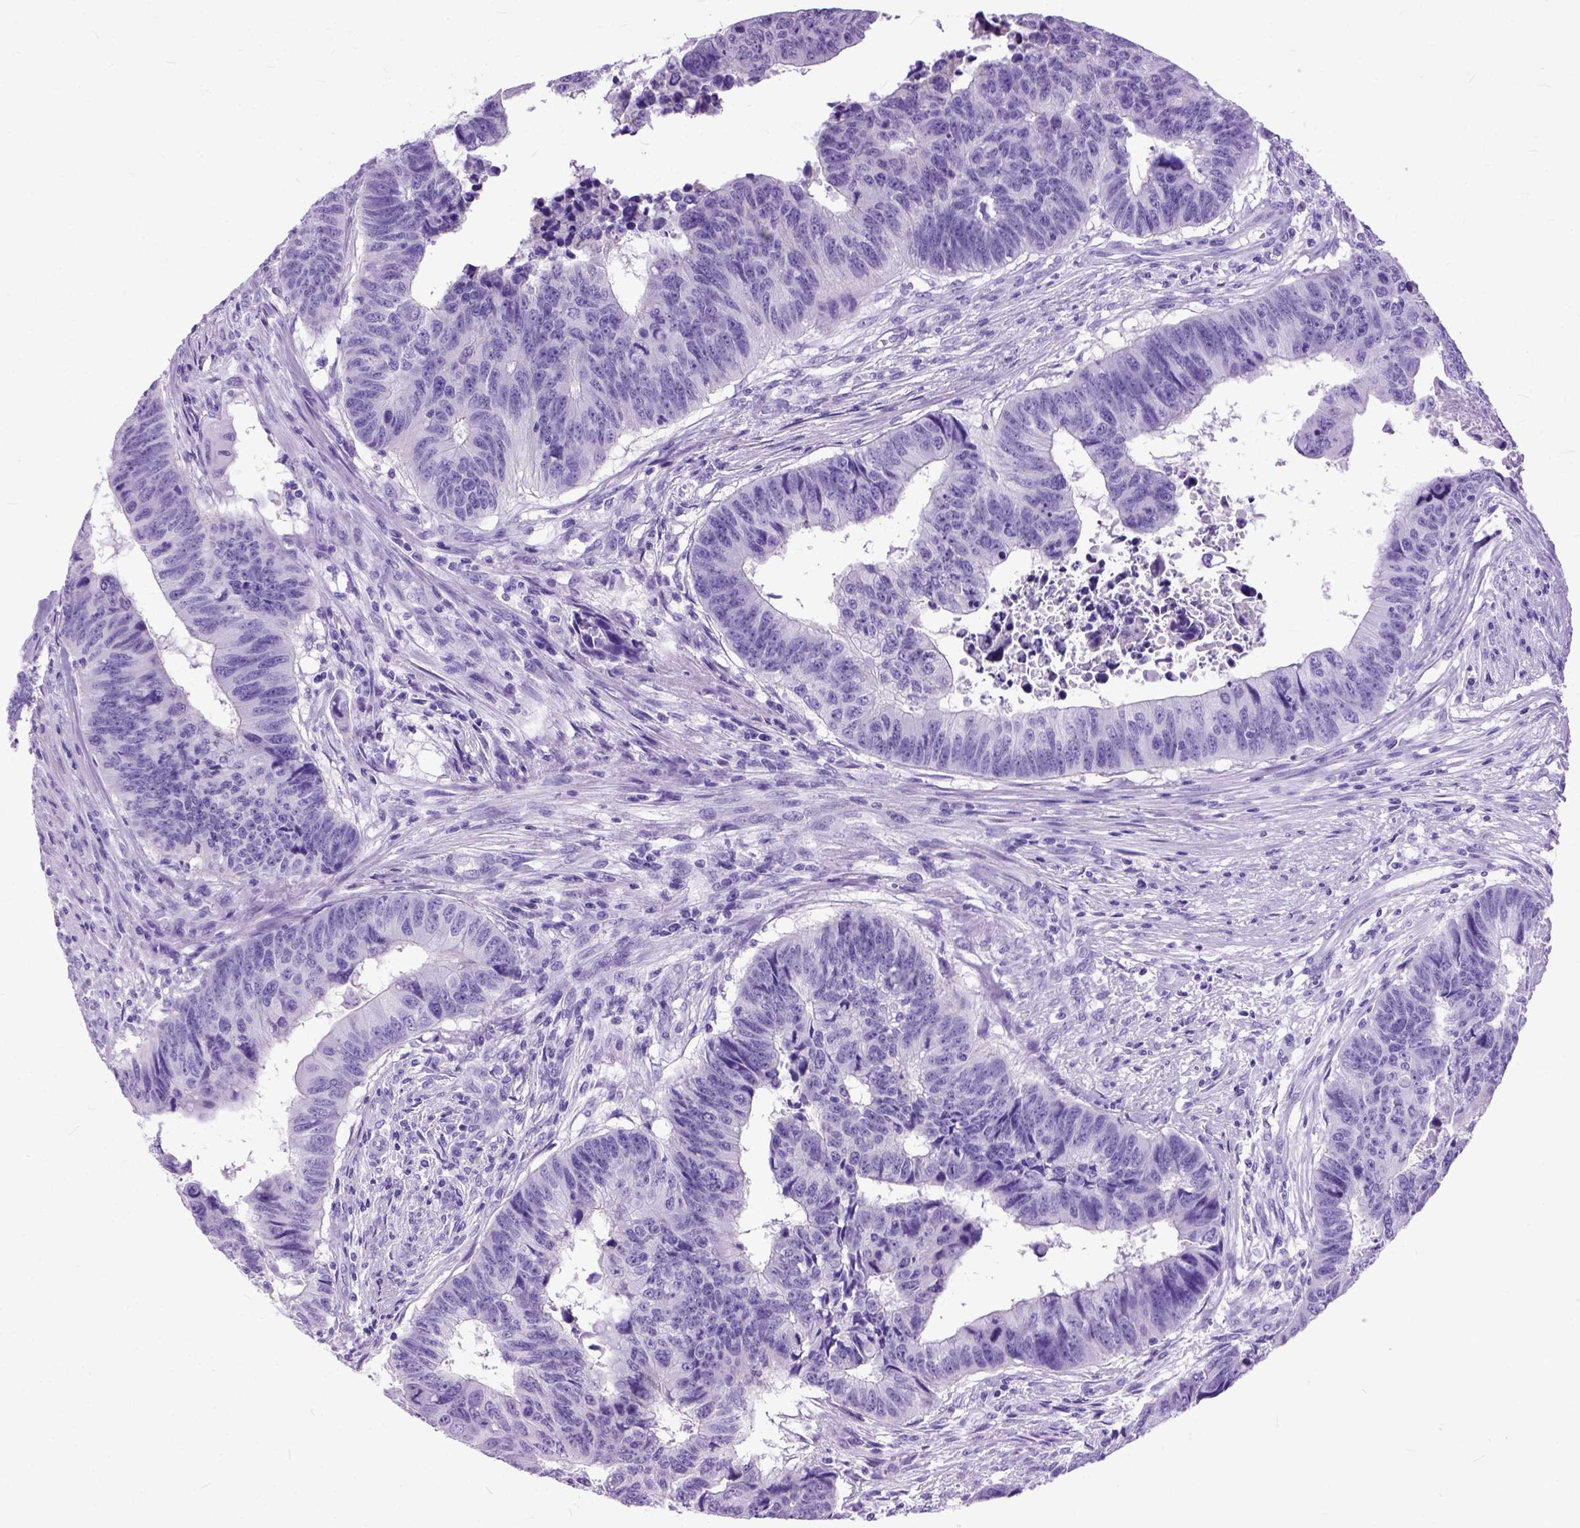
{"staining": {"intensity": "negative", "quantity": "none", "location": "none"}, "tissue": "colorectal cancer", "cell_type": "Tumor cells", "image_type": "cancer", "snomed": [{"axis": "morphology", "description": "Adenocarcinoma, NOS"}, {"axis": "topography", "description": "Rectum"}], "caption": "DAB (3,3'-diaminobenzidine) immunohistochemical staining of human adenocarcinoma (colorectal) reveals no significant positivity in tumor cells.", "gene": "GNGT1", "patient": {"sex": "female", "age": 85}}